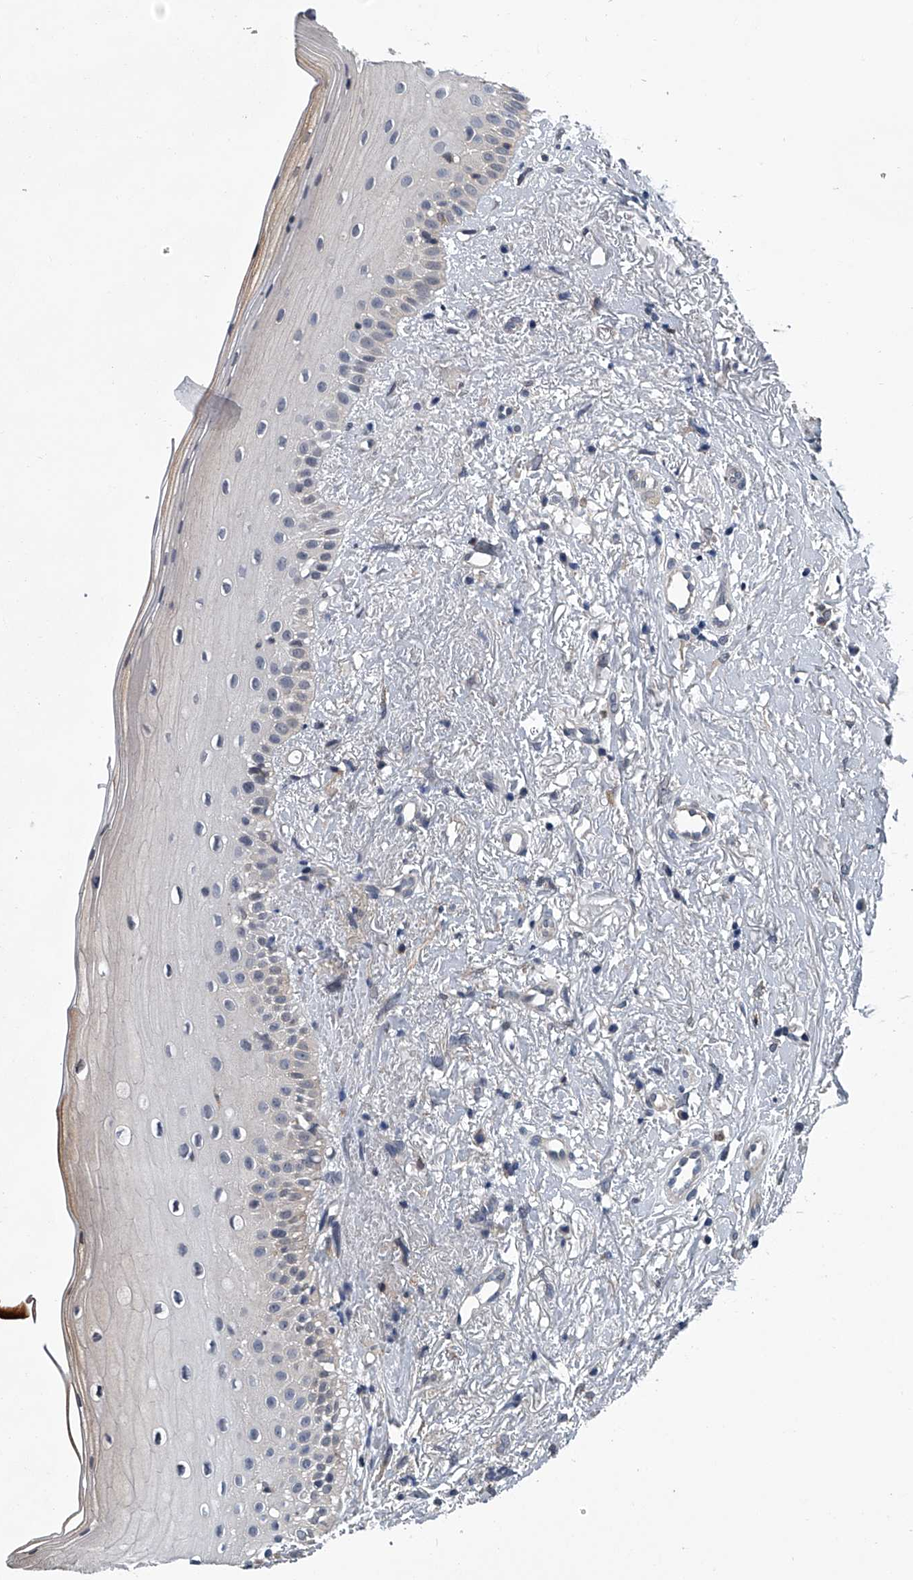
{"staining": {"intensity": "moderate", "quantity": "<25%", "location": "cytoplasmic/membranous"}, "tissue": "oral mucosa", "cell_type": "Squamous epithelial cells", "image_type": "normal", "snomed": [{"axis": "morphology", "description": "Normal tissue, NOS"}, {"axis": "topography", "description": "Oral tissue"}], "caption": "Brown immunohistochemical staining in unremarkable oral mucosa reveals moderate cytoplasmic/membranous staining in about <25% of squamous epithelial cells.", "gene": "PPP2R5D", "patient": {"sex": "female", "age": 63}}